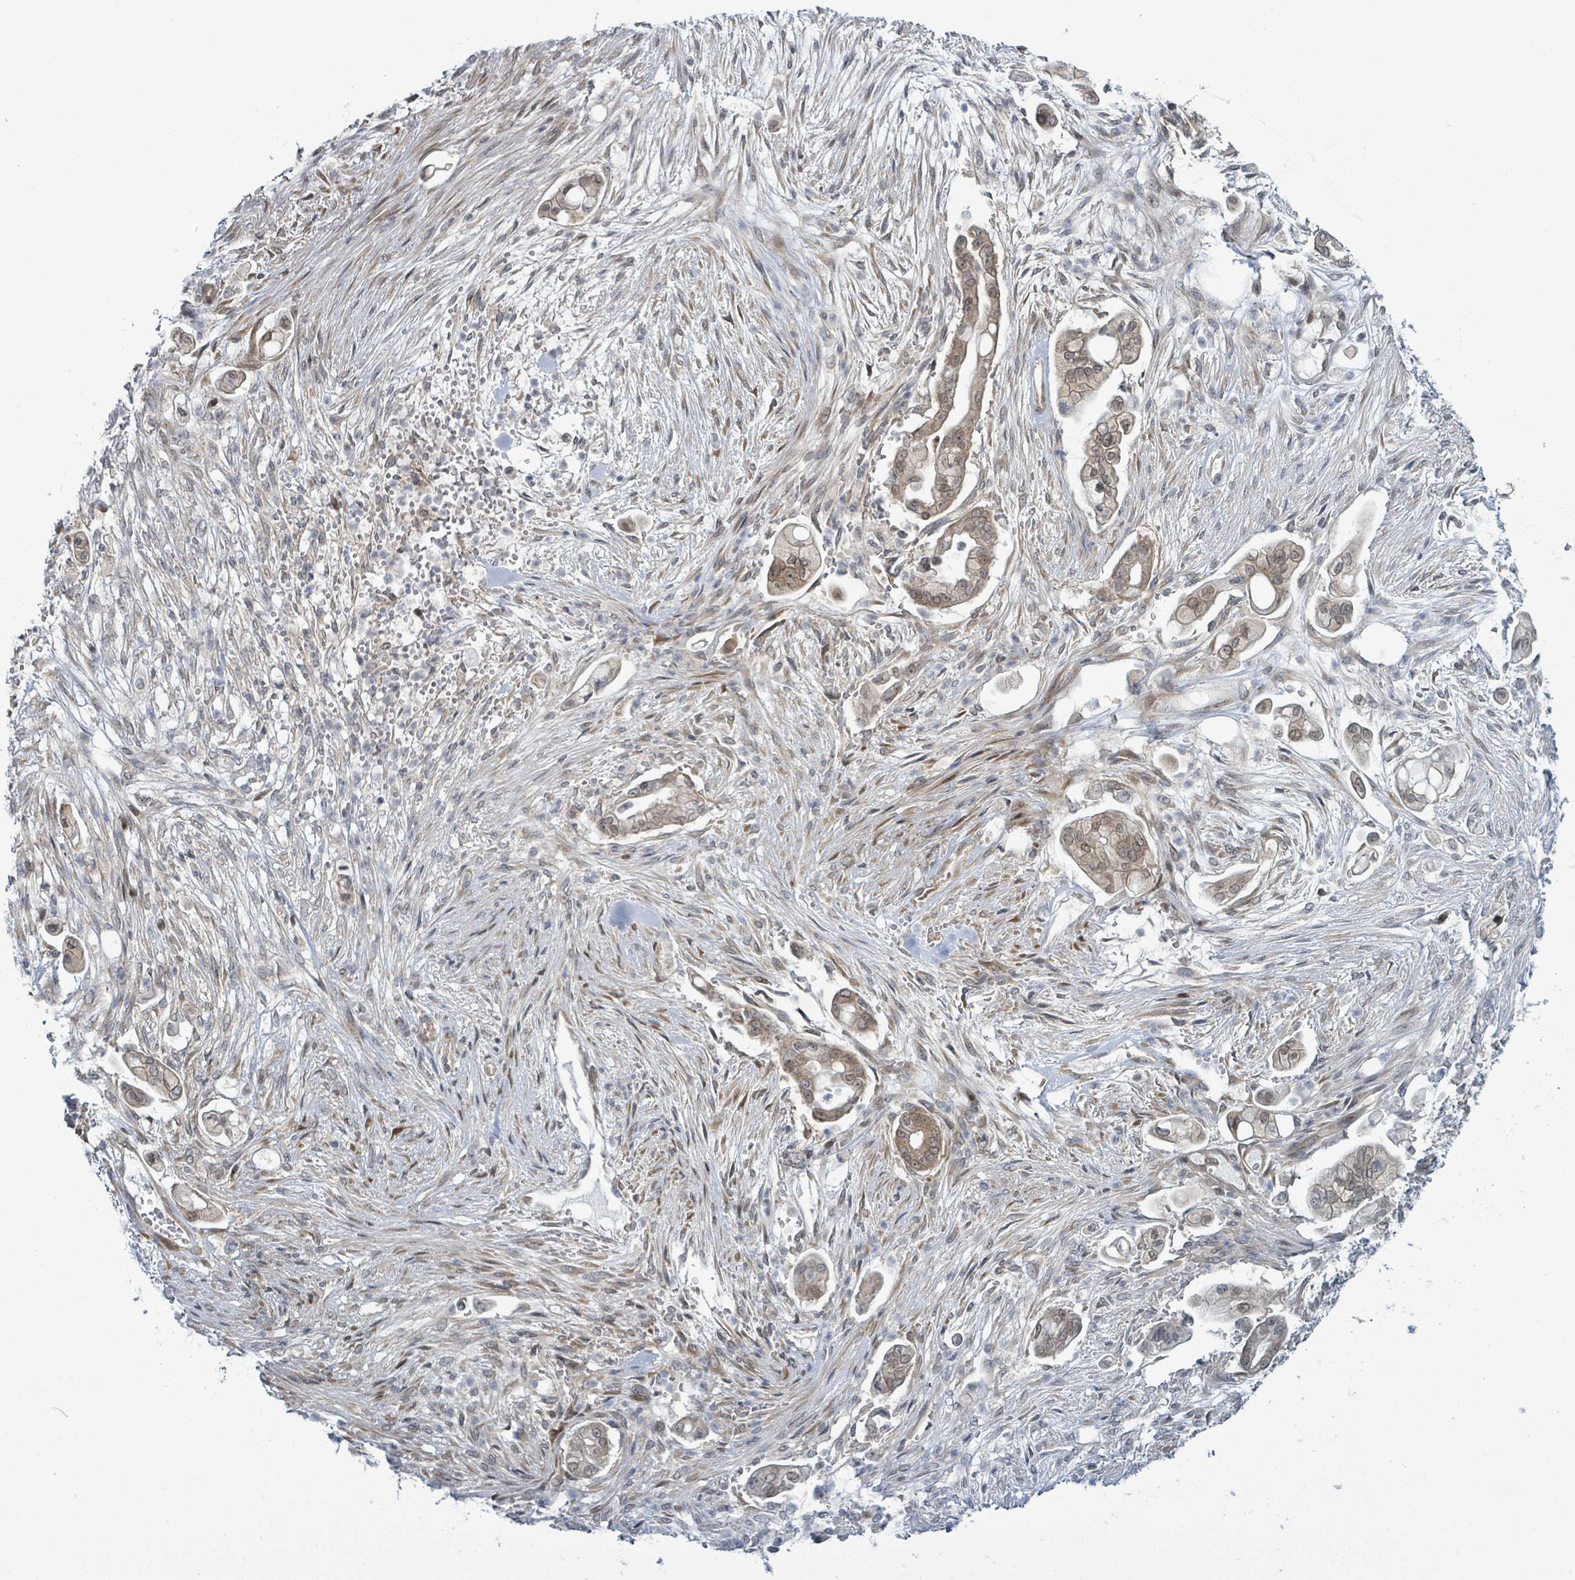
{"staining": {"intensity": "moderate", "quantity": ">75%", "location": "cytoplasmic/membranous"}, "tissue": "pancreatic cancer", "cell_type": "Tumor cells", "image_type": "cancer", "snomed": [{"axis": "morphology", "description": "Adenocarcinoma, NOS"}, {"axis": "topography", "description": "Pancreas"}], "caption": "The immunohistochemical stain highlights moderate cytoplasmic/membranous positivity in tumor cells of pancreatic adenocarcinoma tissue. (brown staining indicates protein expression, while blue staining denotes nuclei).", "gene": "RPL32", "patient": {"sex": "female", "age": 69}}